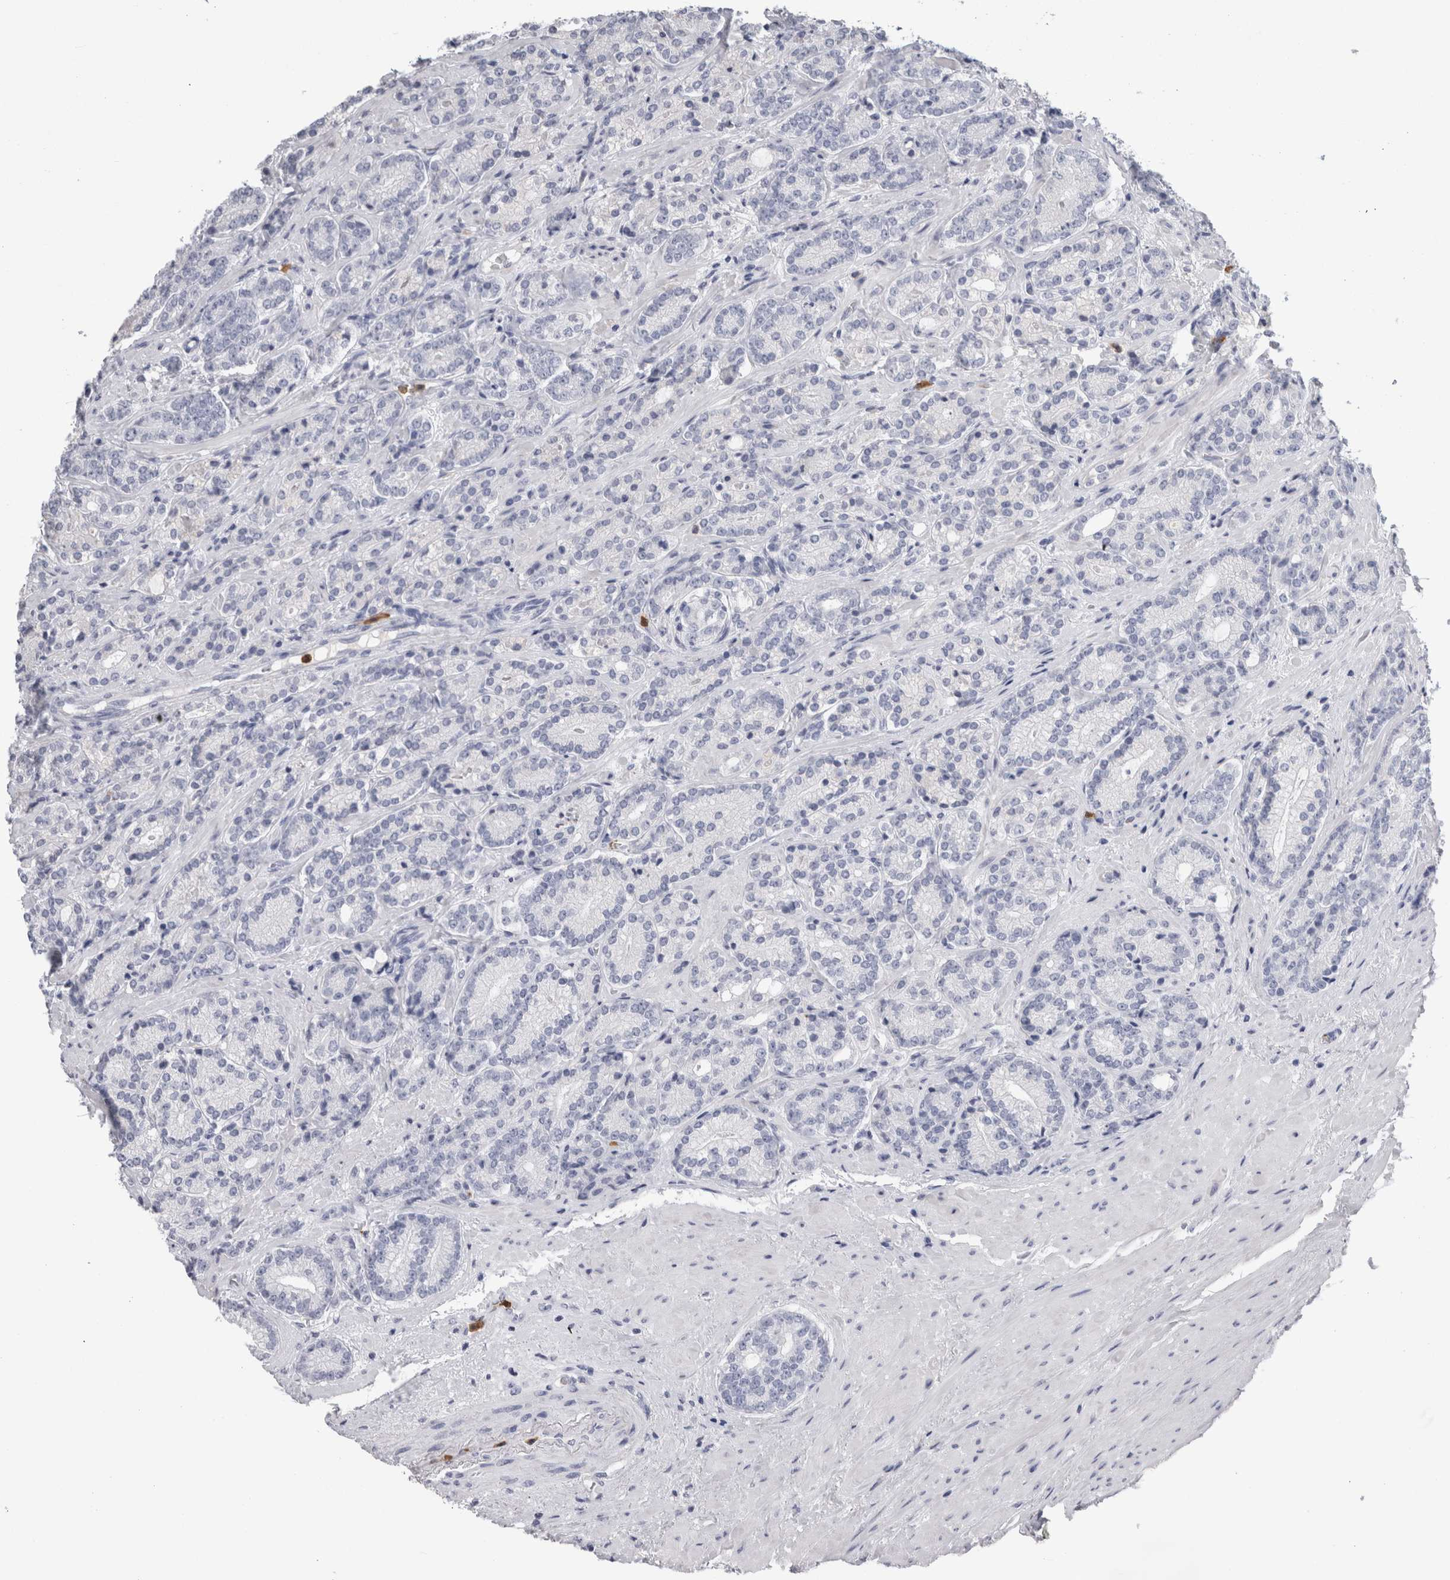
{"staining": {"intensity": "negative", "quantity": "none", "location": "none"}, "tissue": "prostate cancer", "cell_type": "Tumor cells", "image_type": "cancer", "snomed": [{"axis": "morphology", "description": "Adenocarcinoma, High grade"}, {"axis": "topography", "description": "Prostate"}], "caption": "A photomicrograph of prostate adenocarcinoma (high-grade) stained for a protein shows no brown staining in tumor cells.", "gene": "S100A12", "patient": {"sex": "male", "age": 61}}